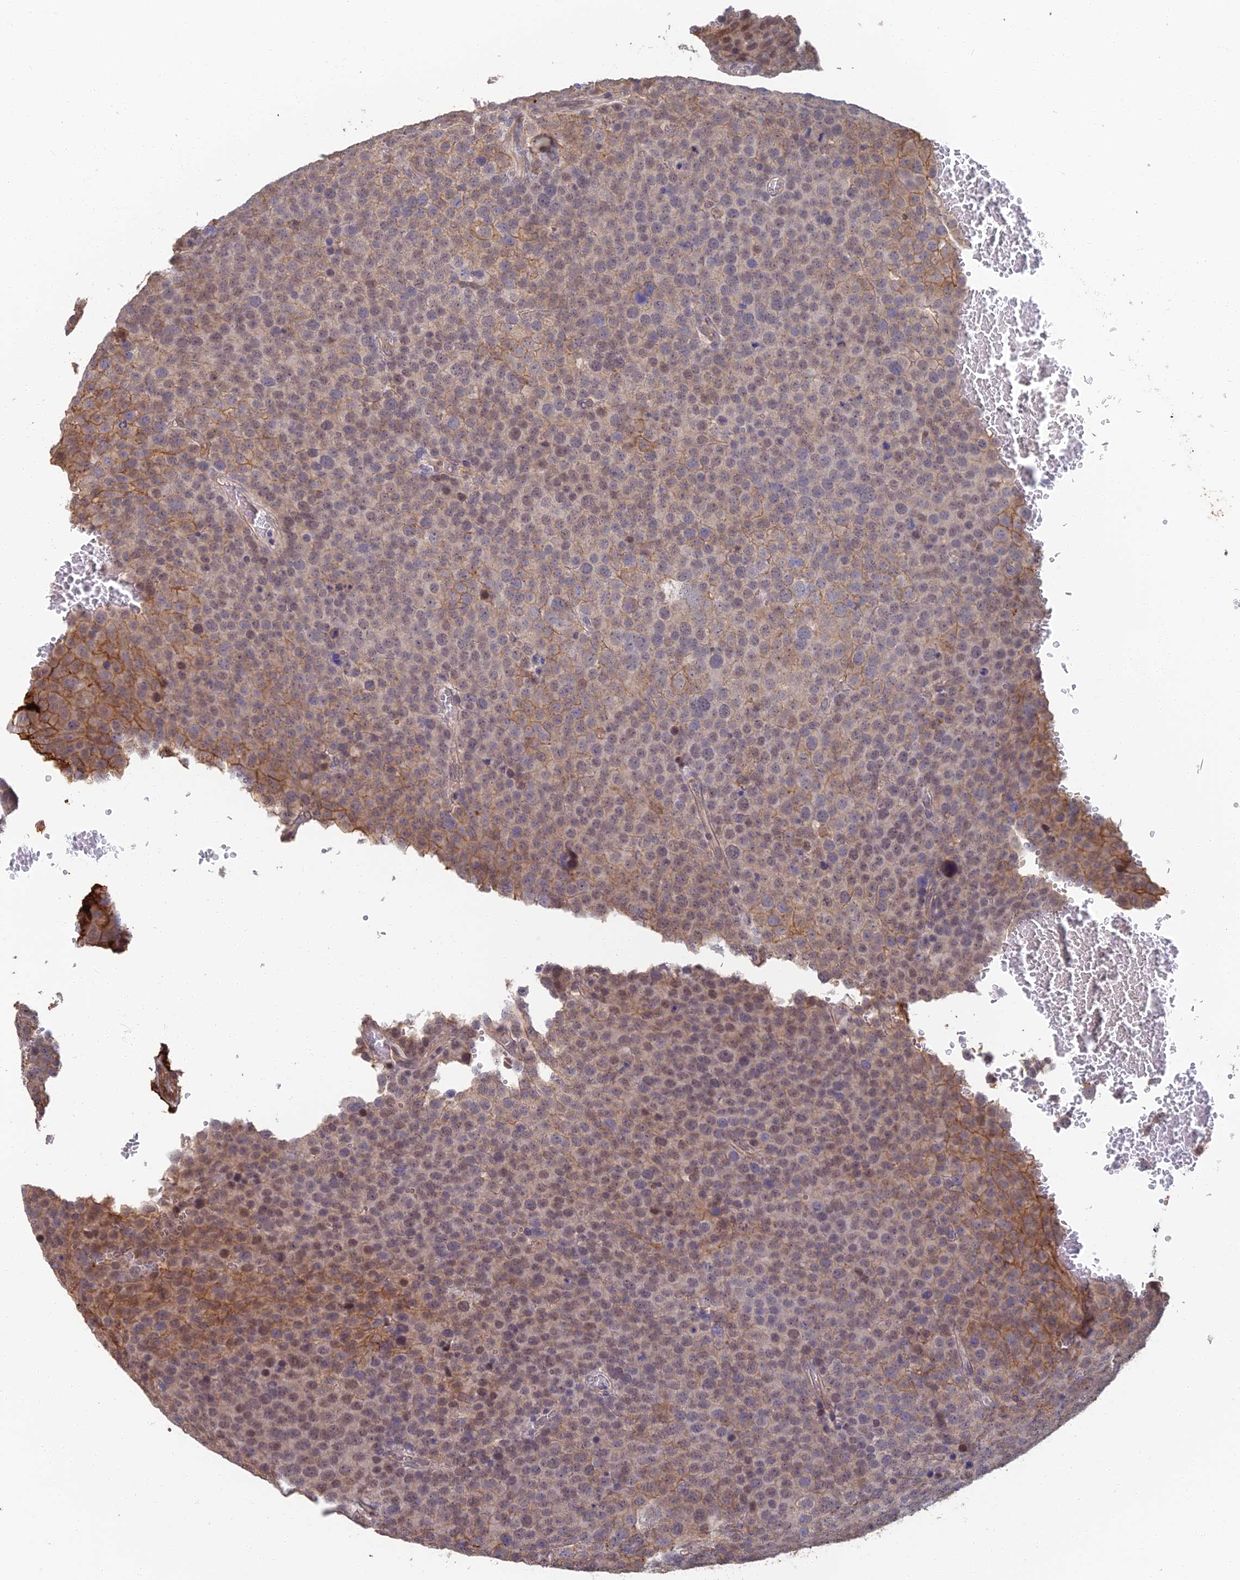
{"staining": {"intensity": "moderate", "quantity": "<25%", "location": "cytoplasmic/membranous"}, "tissue": "testis cancer", "cell_type": "Tumor cells", "image_type": "cancer", "snomed": [{"axis": "morphology", "description": "Seminoma, NOS"}, {"axis": "topography", "description": "Testis"}], "caption": "DAB immunohistochemical staining of human testis cancer (seminoma) displays moderate cytoplasmic/membranous protein positivity in approximately <25% of tumor cells.", "gene": "LRRN3", "patient": {"sex": "male", "age": 71}}